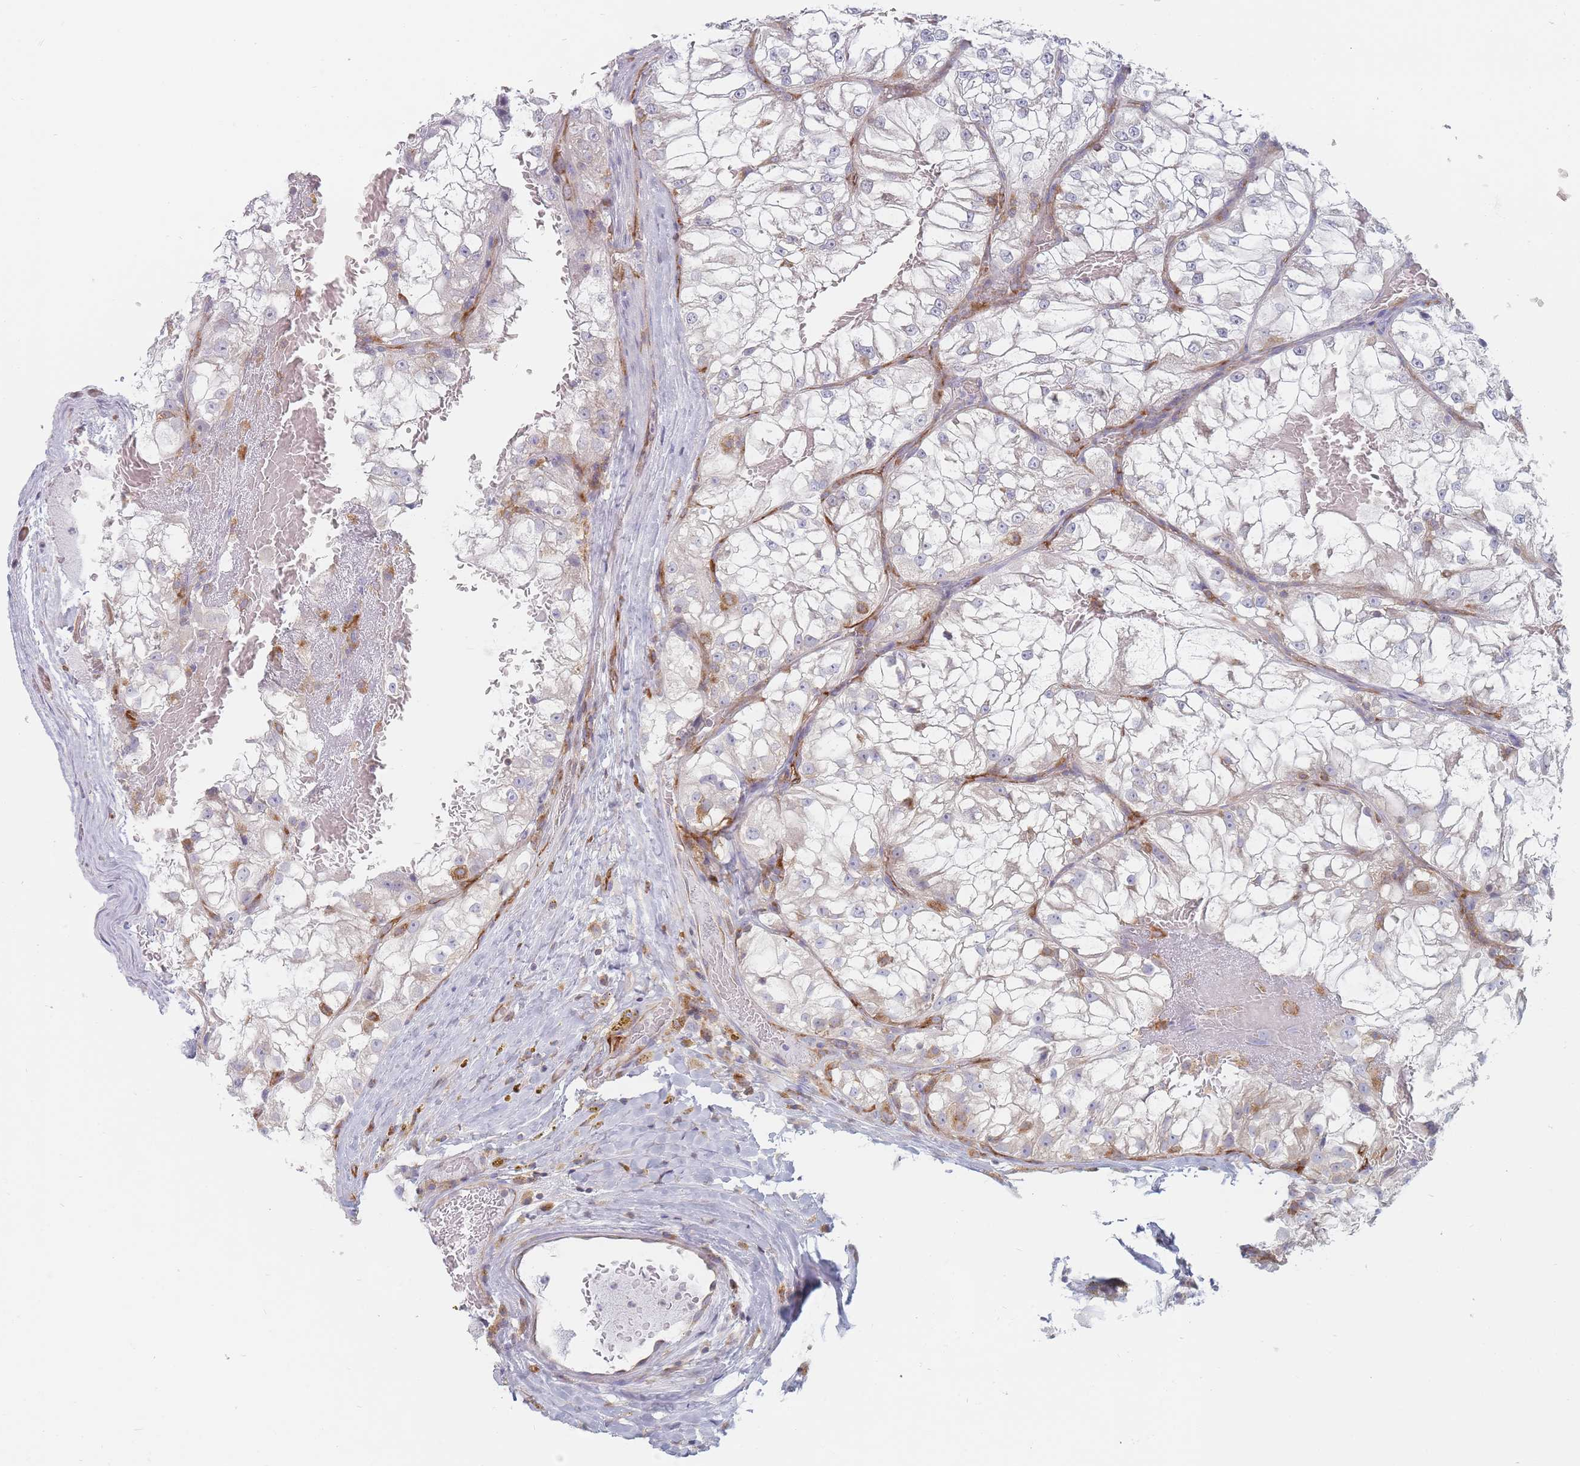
{"staining": {"intensity": "negative", "quantity": "none", "location": "none"}, "tissue": "renal cancer", "cell_type": "Tumor cells", "image_type": "cancer", "snomed": [{"axis": "morphology", "description": "Adenocarcinoma, NOS"}, {"axis": "topography", "description": "Kidney"}], "caption": "Image shows no protein staining in tumor cells of adenocarcinoma (renal) tissue. (DAB (3,3'-diaminobenzidine) immunohistochemistry visualized using brightfield microscopy, high magnification).", "gene": "MAP1S", "patient": {"sex": "female", "age": 72}}